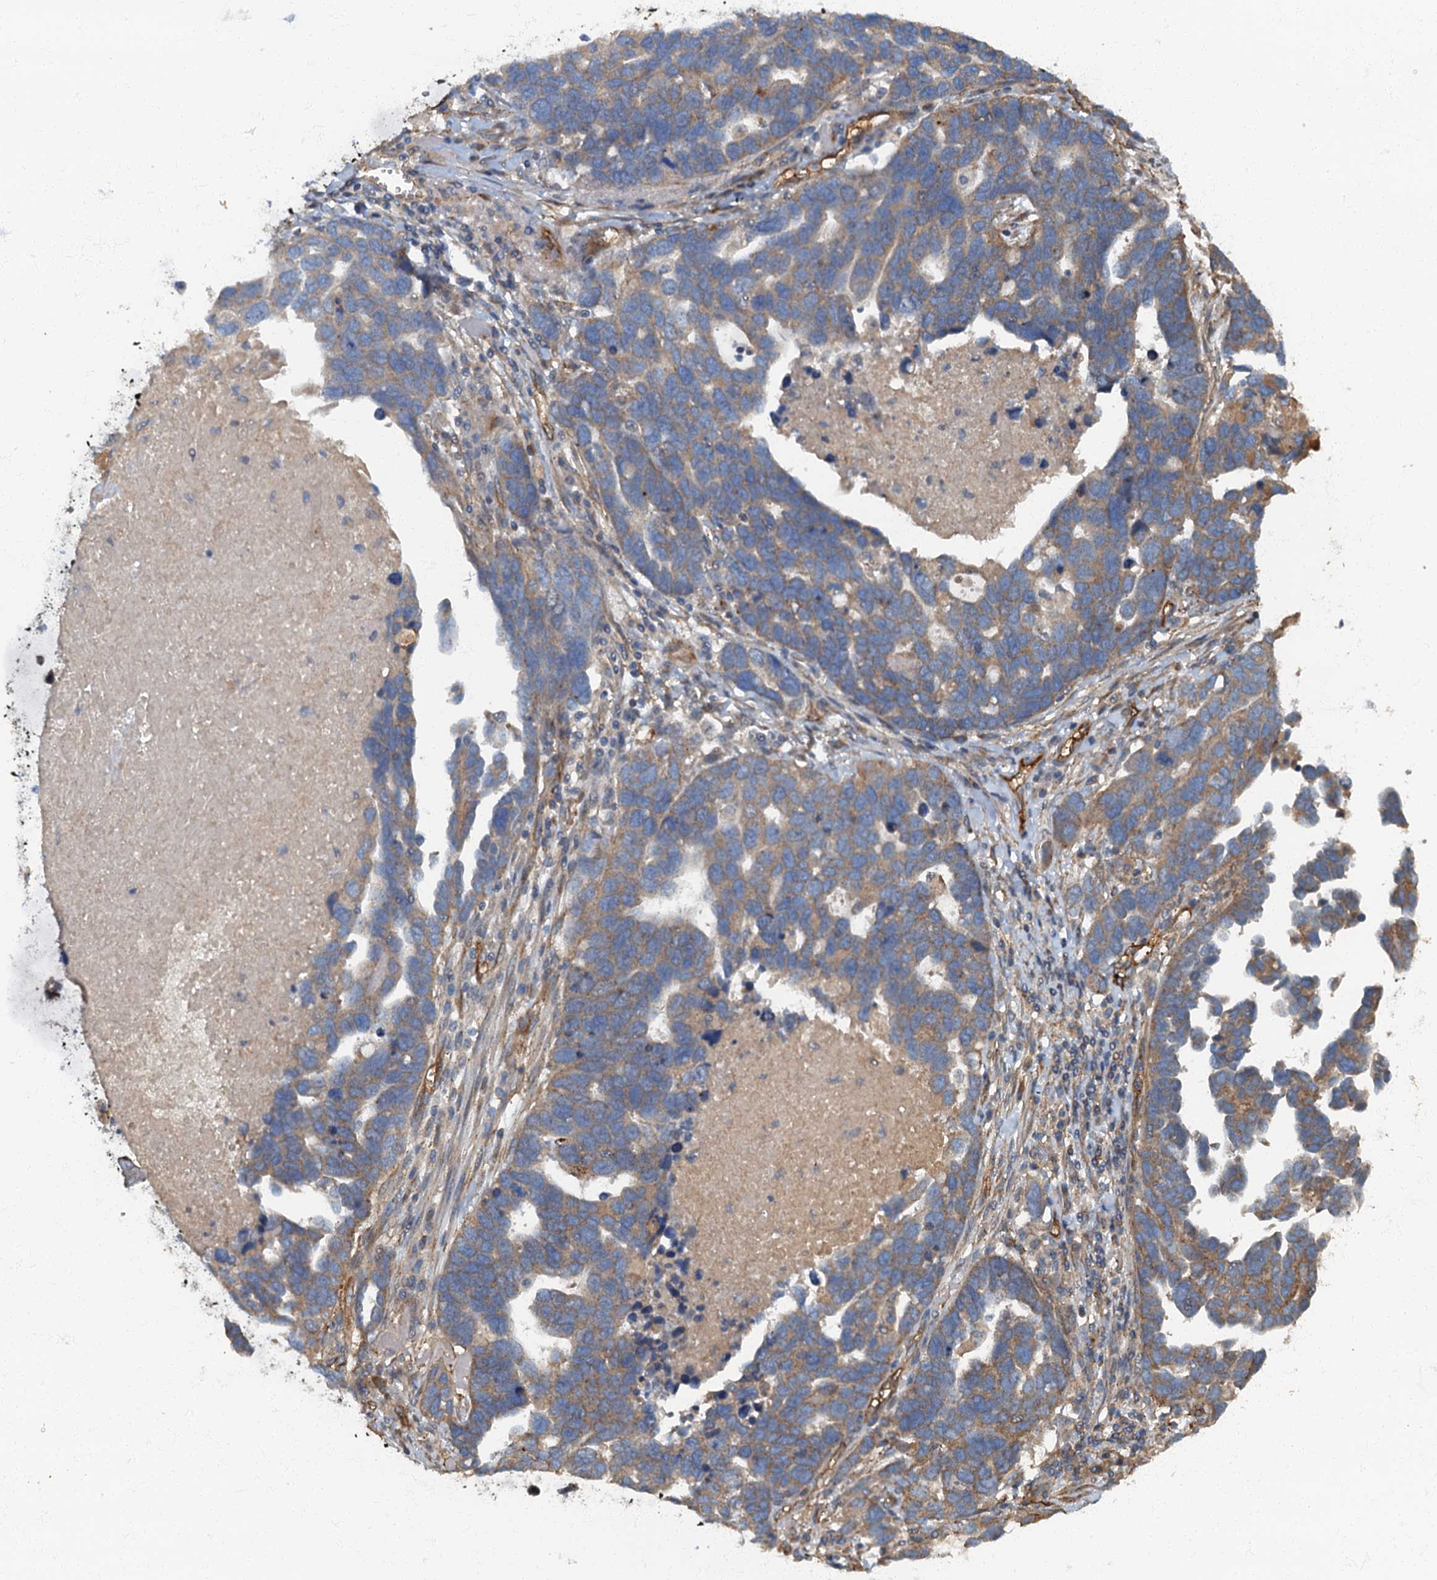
{"staining": {"intensity": "weak", "quantity": "25%-75%", "location": "cytoplasmic/membranous"}, "tissue": "ovarian cancer", "cell_type": "Tumor cells", "image_type": "cancer", "snomed": [{"axis": "morphology", "description": "Cystadenocarcinoma, serous, NOS"}, {"axis": "topography", "description": "Ovary"}], "caption": "IHC photomicrograph of human ovarian cancer (serous cystadenocarcinoma) stained for a protein (brown), which displays low levels of weak cytoplasmic/membranous positivity in approximately 25%-75% of tumor cells.", "gene": "ARL11", "patient": {"sex": "female", "age": 54}}